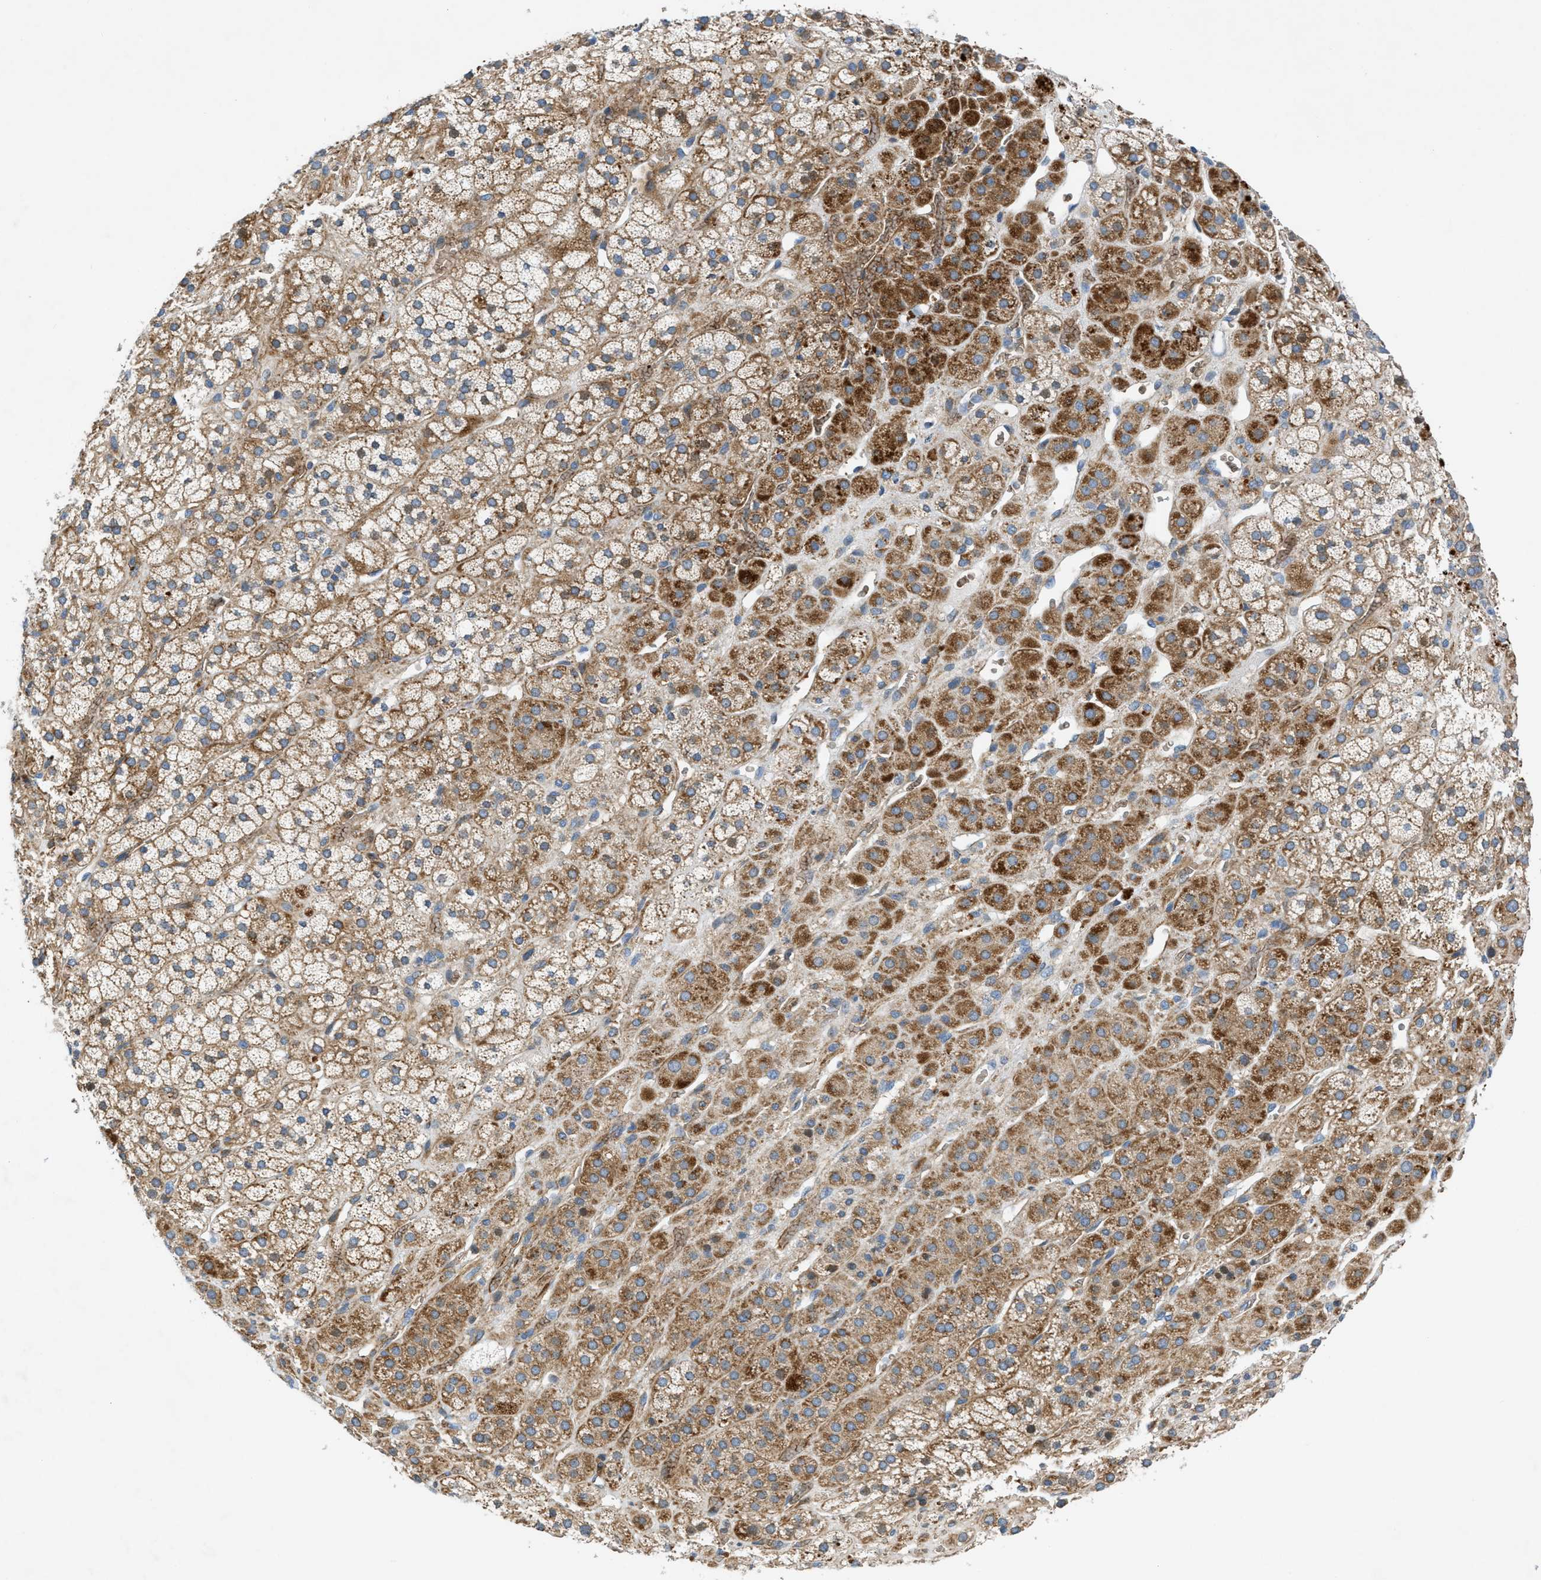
{"staining": {"intensity": "moderate", "quantity": ">75%", "location": "cytoplasmic/membranous"}, "tissue": "adrenal gland", "cell_type": "Glandular cells", "image_type": "normal", "snomed": [{"axis": "morphology", "description": "Normal tissue, NOS"}, {"axis": "topography", "description": "Adrenal gland"}], "caption": "IHC of normal human adrenal gland displays medium levels of moderate cytoplasmic/membranous staining in about >75% of glandular cells.", "gene": "DHODH", "patient": {"sex": "male", "age": 56}}